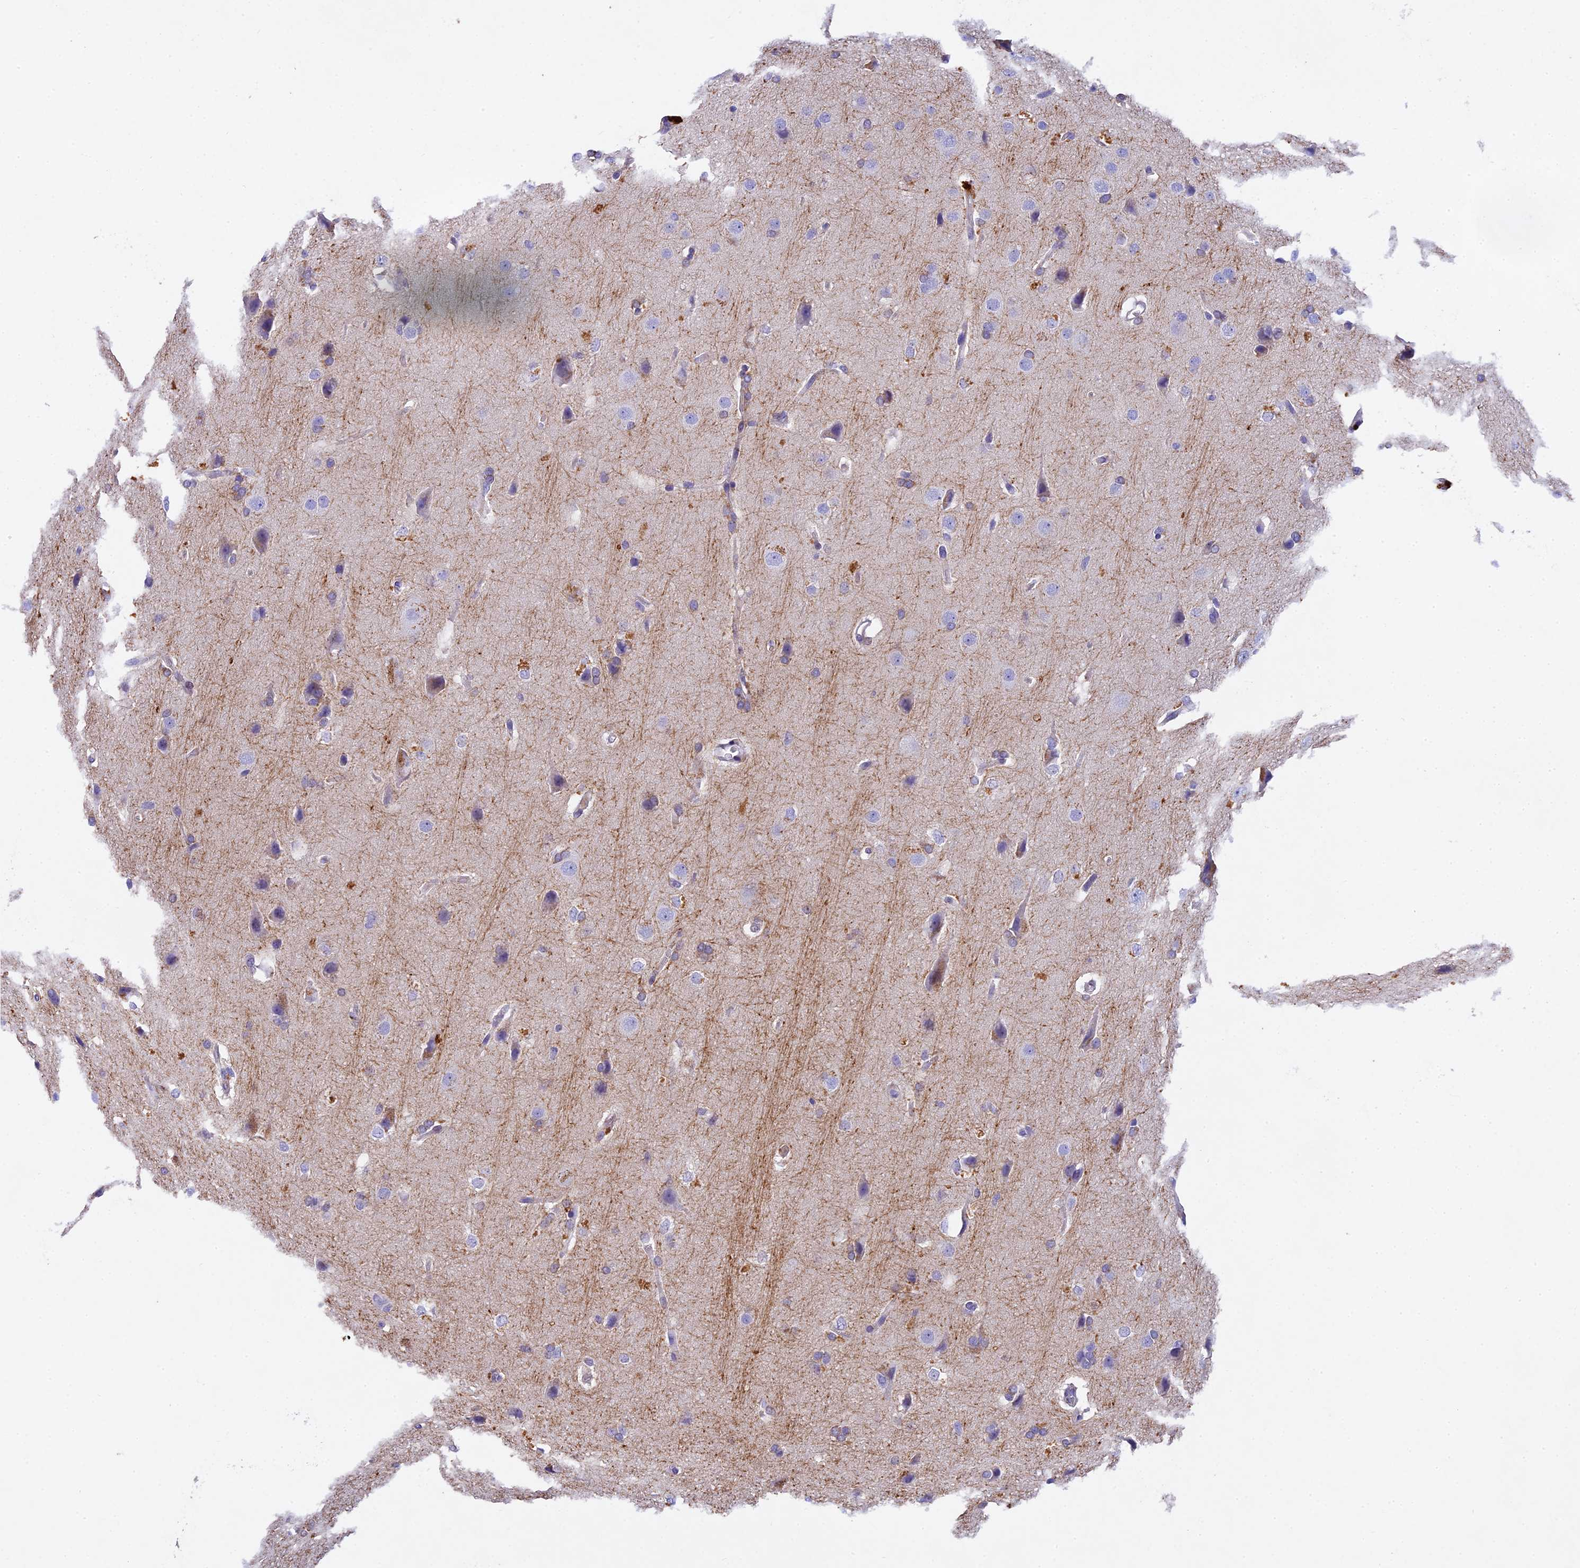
{"staining": {"intensity": "negative", "quantity": "none", "location": "none"}, "tissue": "glioma", "cell_type": "Tumor cells", "image_type": "cancer", "snomed": [{"axis": "morphology", "description": "Glioma, malignant, Low grade"}, {"axis": "topography", "description": "Brain"}], "caption": "Immunohistochemistry of human glioma demonstrates no staining in tumor cells.", "gene": "TGDS", "patient": {"sex": "female", "age": 37}}